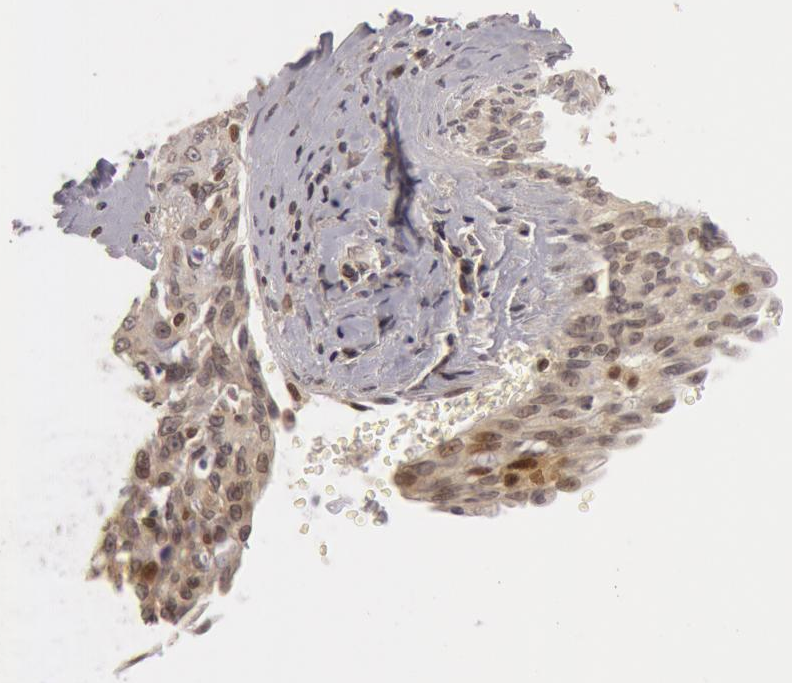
{"staining": {"intensity": "negative", "quantity": "none", "location": "none"}, "tissue": "lung cancer", "cell_type": "Tumor cells", "image_type": "cancer", "snomed": [{"axis": "morphology", "description": "Adenocarcinoma, NOS"}, {"axis": "topography", "description": "Lung"}], "caption": "Immunohistochemistry (IHC) image of neoplastic tissue: lung adenocarcinoma stained with DAB reveals no significant protein expression in tumor cells.", "gene": "OASL", "patient": {"sex": "female", "age": 44}}